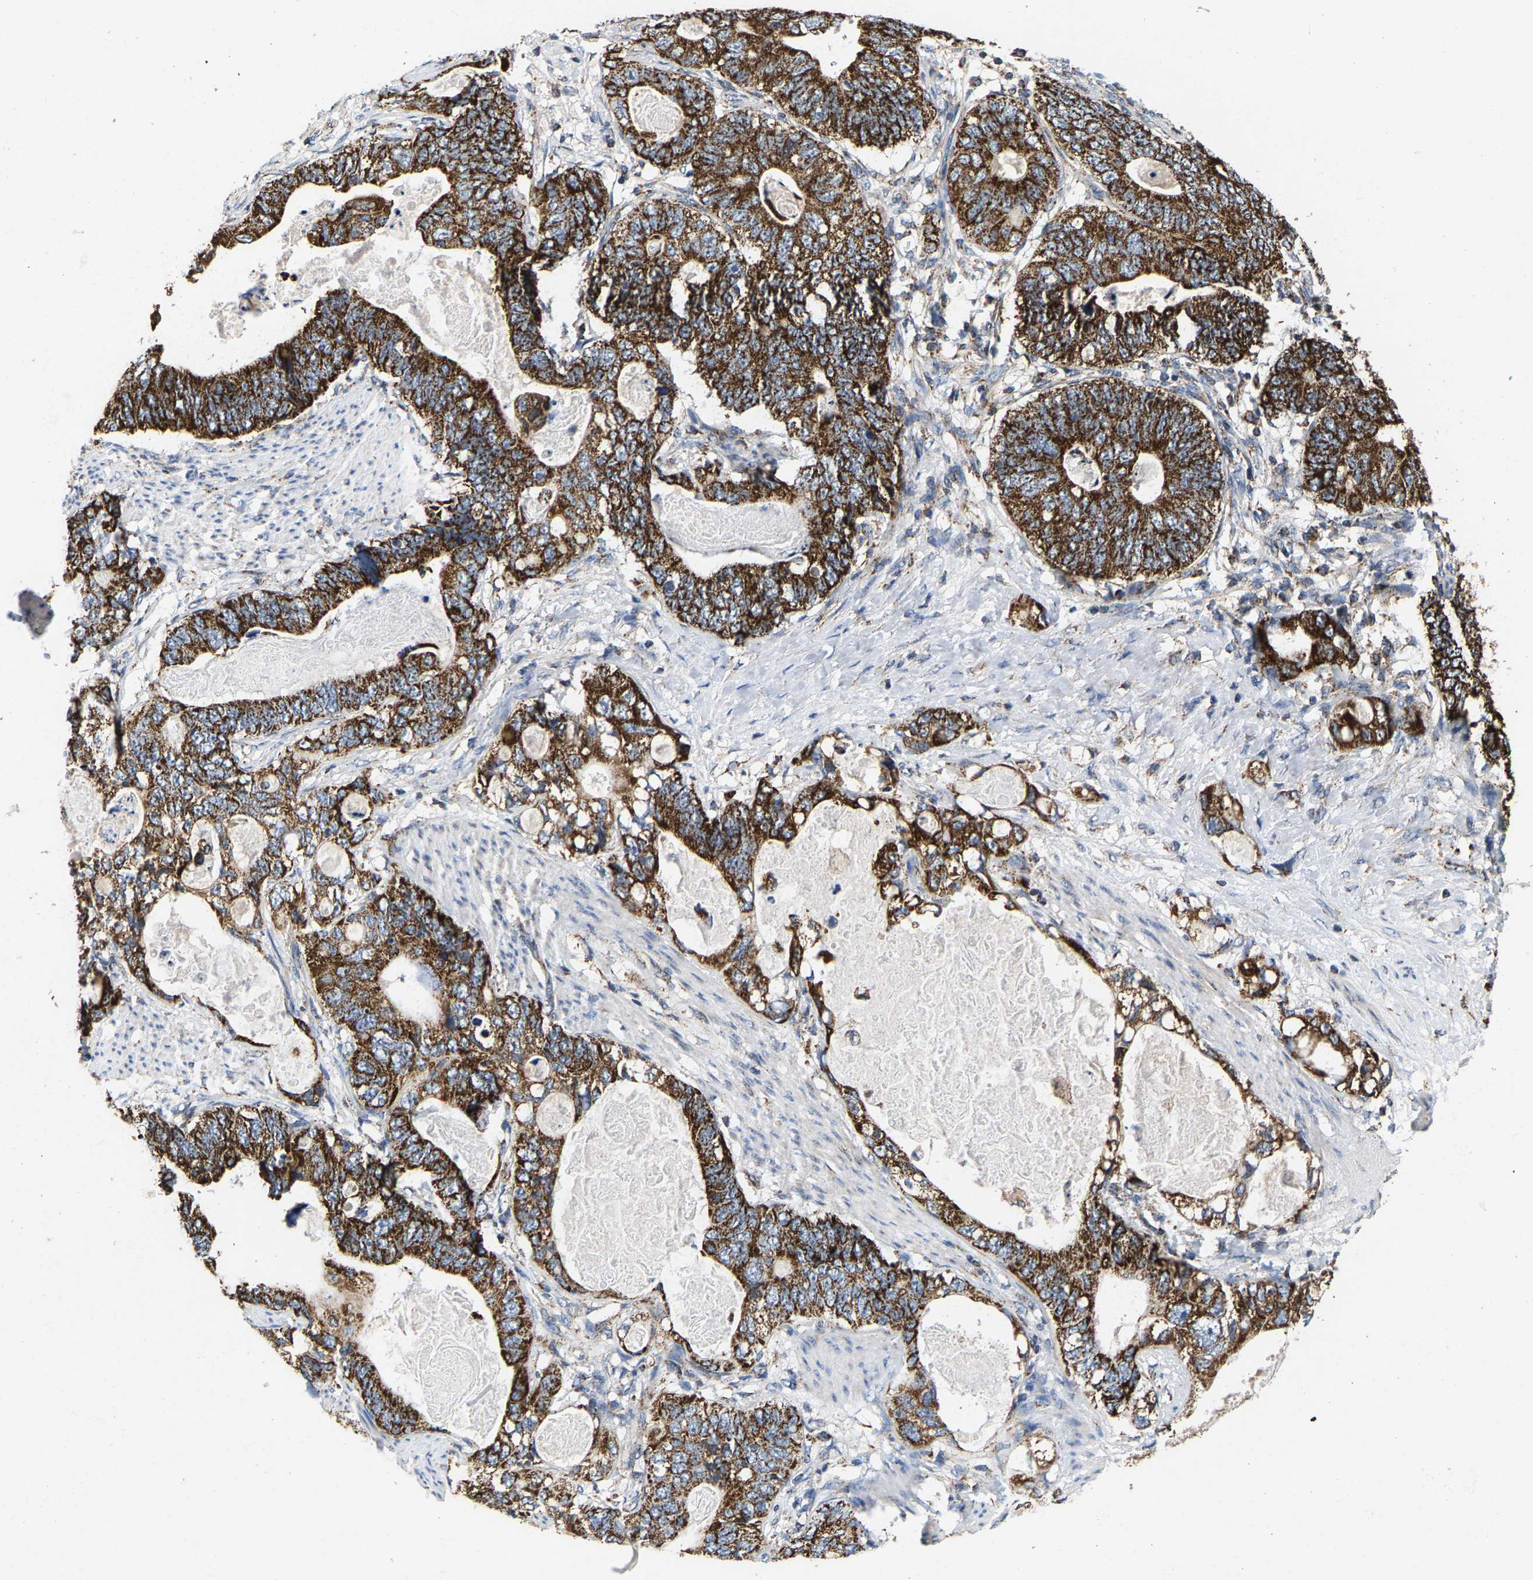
{"staining": {"intensity": "strong", "quantity": ">75%", "location": "cytoplasmic/membranous"}, "tissue": "stomach cancer", "cell_type": "Tumor cells", "image_type": "cancer", "snomed": [{"axis": "morphology", "description": "Normal tissue, NOS"}, {"axis": "morphology", "description": "Adenocarcinoma, NOS"}, {"axis": "topography", "description": "Stomach"}], "caption": "Adenocarcinoma (stomach) stained for a protein (brown) exhibits strong cytoplasmic/membranous positive positivity in approximately >75% of tumor cells.", "gene": "SHMT2", "patient": {"sex": "female", "age": 89}}